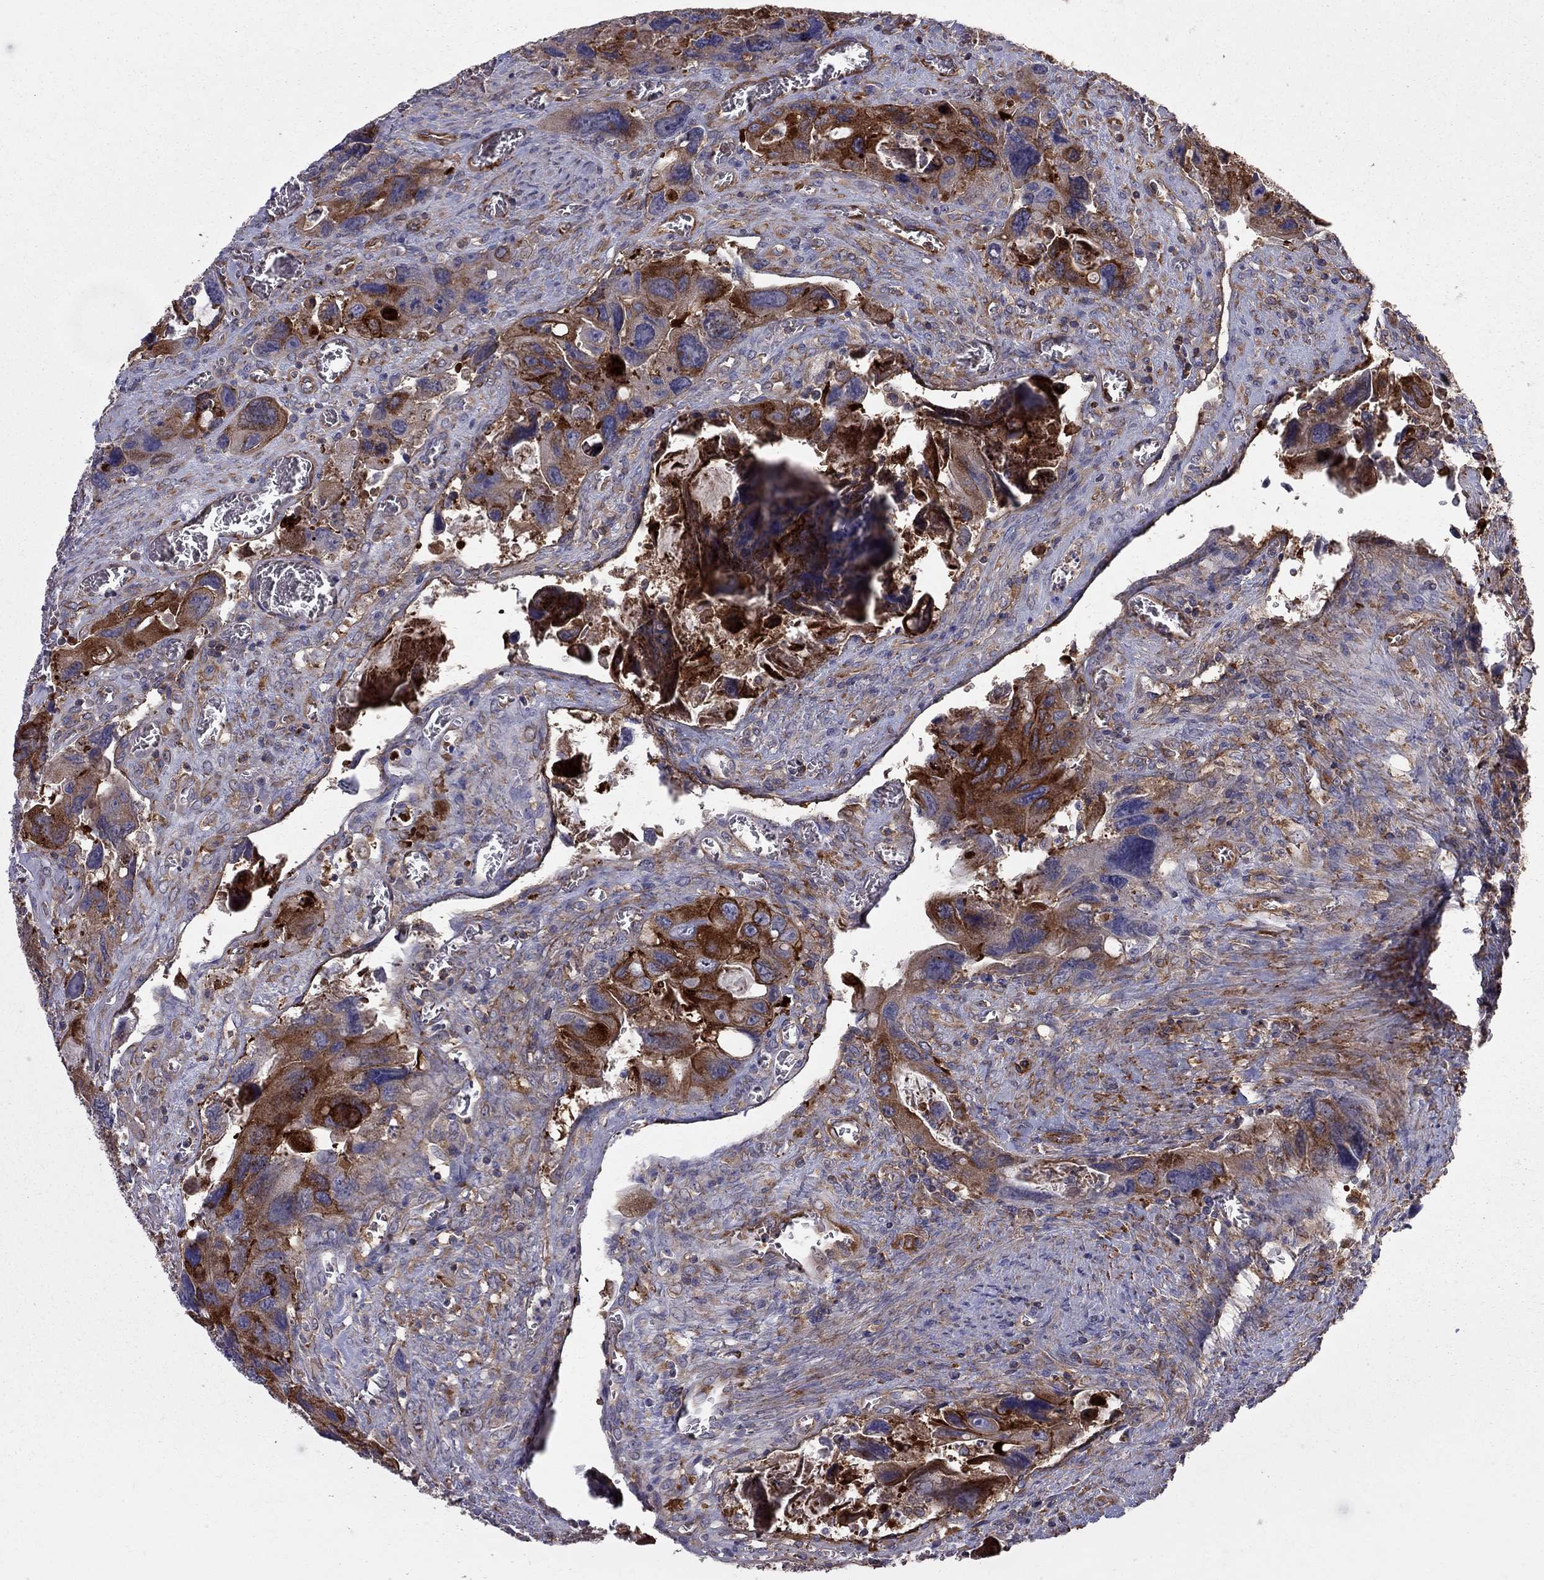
{"staining": {"intensity": "strong", "quantity": "25%-75%", "location": "cytoplasmic/membranous"}, "tissue": "colorectal cancer", "cell_type": "Tumor cells", "image_type": "cancer", "snomed": [{"axis": "morphology", "description": "Adenocarcinoma, NOS"}, {"axis": "topography", "description": "Rectum"}], "caption": "DAB immunohistochemical staining of adenocarcinoma (colorectal) demonstrates strong cytoplasmic/membranous protein positivity in about 25%-75% of tumor cells.", "gene": "EIF4E3", "patient": {"sex": "male", "age": 62}}